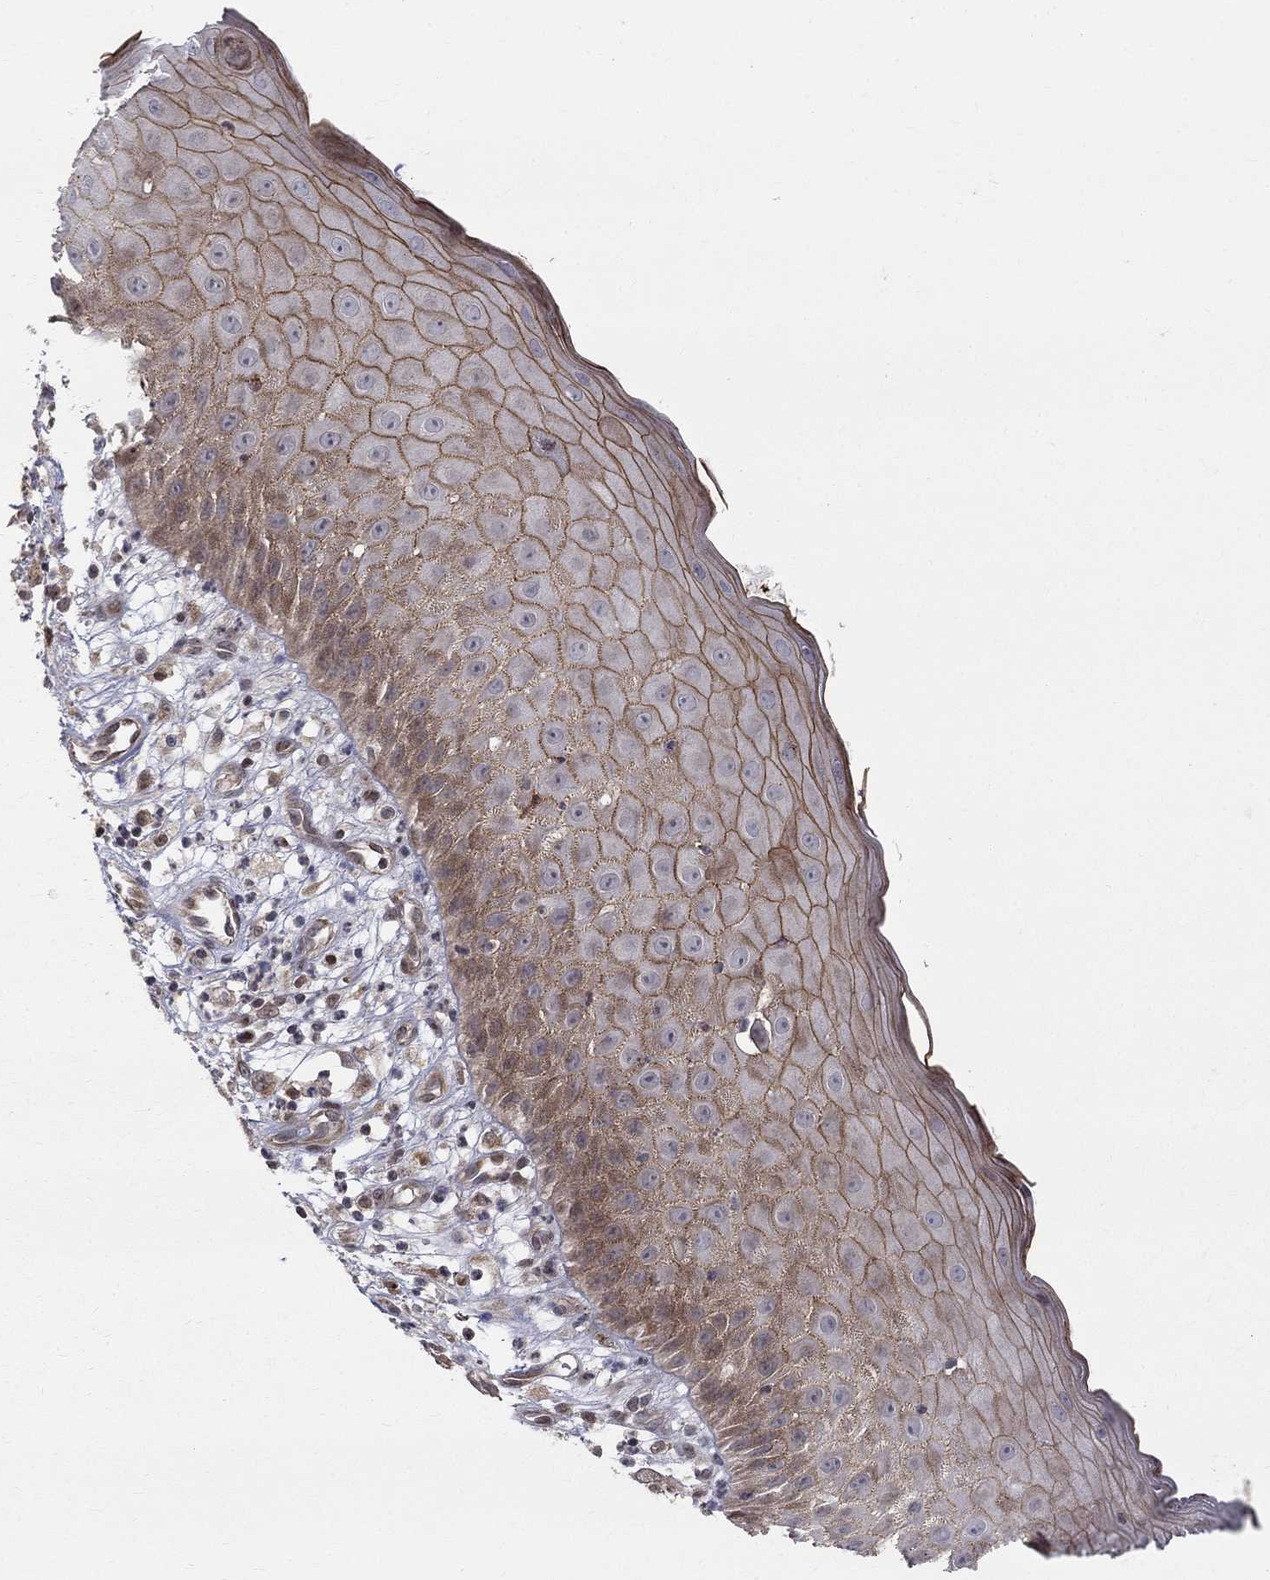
{"staining": {"intensity": "moderate", "quantity": "25%-75%", "location": "cytoplasmic/membranous"}, "tissue": "skin cancer", "cell_type": "Tumor cells", "image_type": "cancer", "snomed": [{"axis": "morphology", "description": "Normal tissue, NOS"}, {"axis": "morphology", "description": "Squamous cell carcinoma, NOS"}, {"axis": "topography", "description": "Skin"}], "caption": "Squamous cell carcinoma (skin) stained with DAB immunohistochemistry displays medium levels of moderate cytoplasmic/membranous positivity in about 25%-75% of tumor cells. (Stains: DAB in brown, nuclei in blue, Microscopy: brightfield microscopy at high magnification).", "gene": "WDR19", "patient": {"sex": "male", "age": 79}}